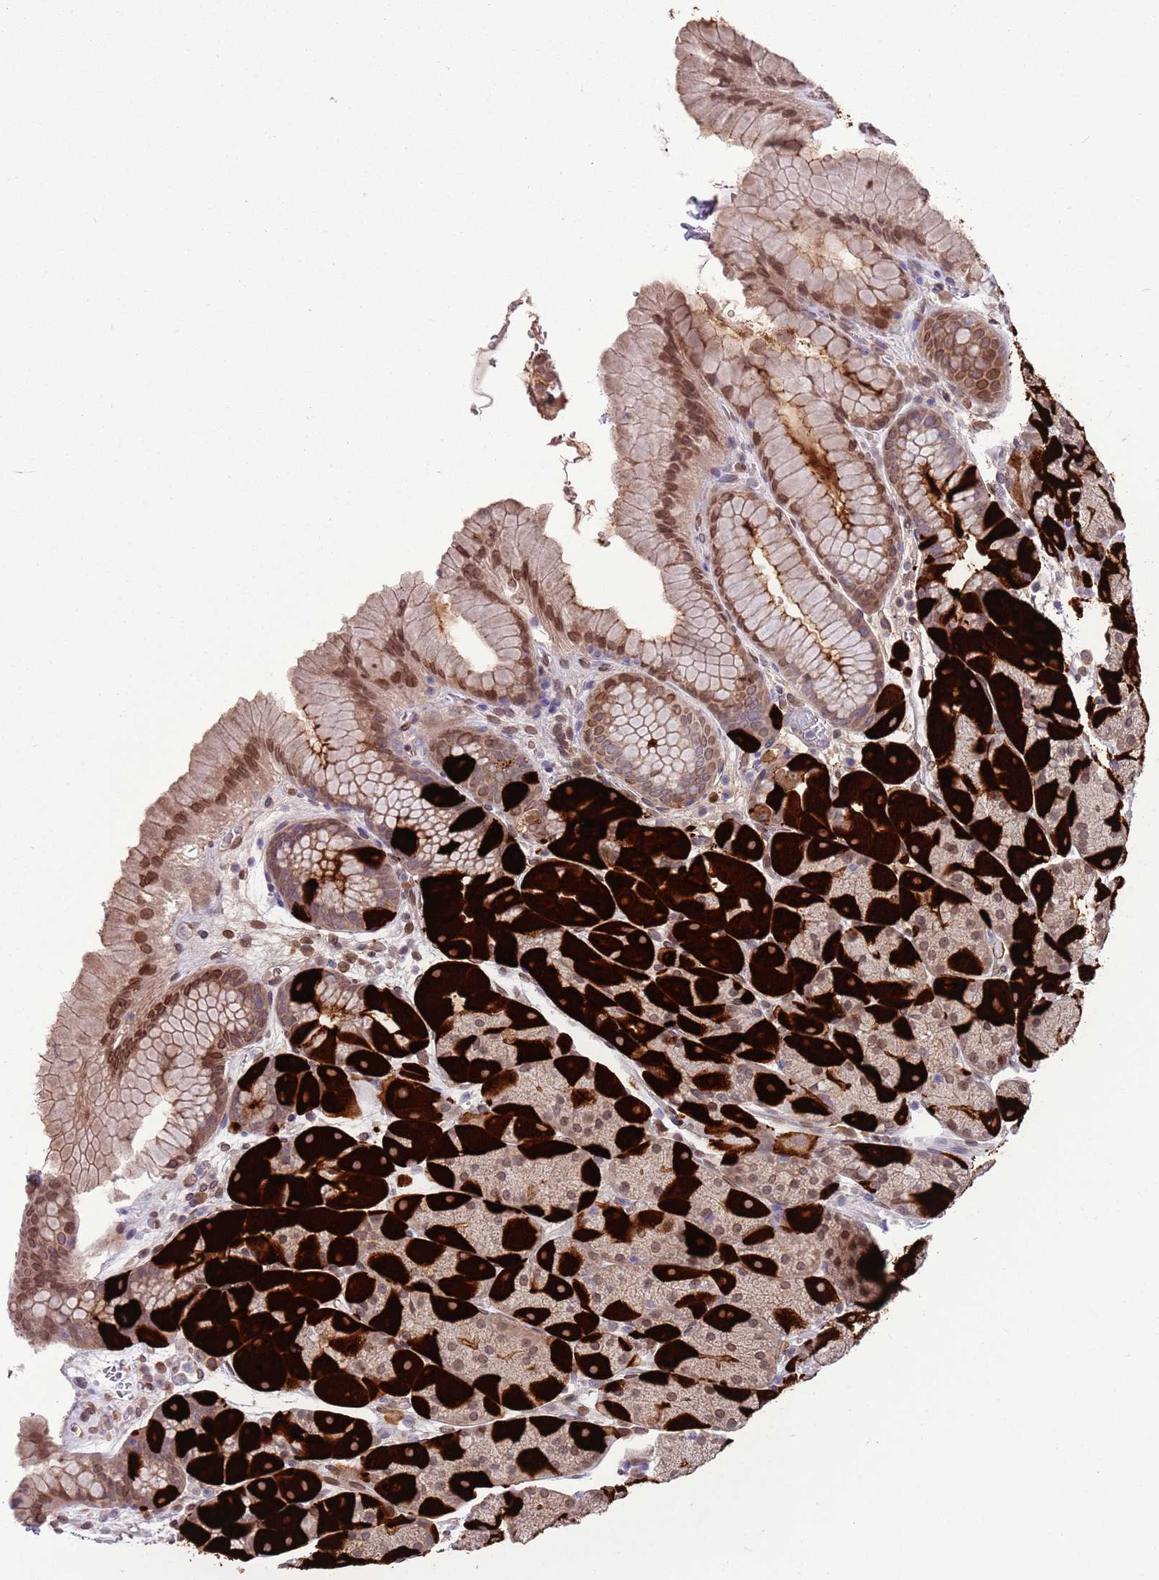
{"staining": {"intensity": "strong", "quantity": "25%-75%", "location": "cytoplasmic/membranous,nuclear"}, "tissue": "stomach", "cell_type": "Glandular cells", "image_type": "normal", "snomed": [{"axis": "morphology", "description": "Normal tissue, NOS"}, {"axis": "topography", "description": "Stomach, upper"}, {"axis": "topography", "description": "Stomach, lower"}], "caption": "Immunohistochemical staining of unremarkable stomach exhibits strong cytoplasmic/membranous,nuclear protein staining in approximately 25%-75% of glandular cells. The protein of interest is stained brown, and the nuclei are stained in blue (DAB IHC with brightfield microscopy, high magnification).", "gene": "ZNF665", "patient": {"sex": "male", "age": 67}}